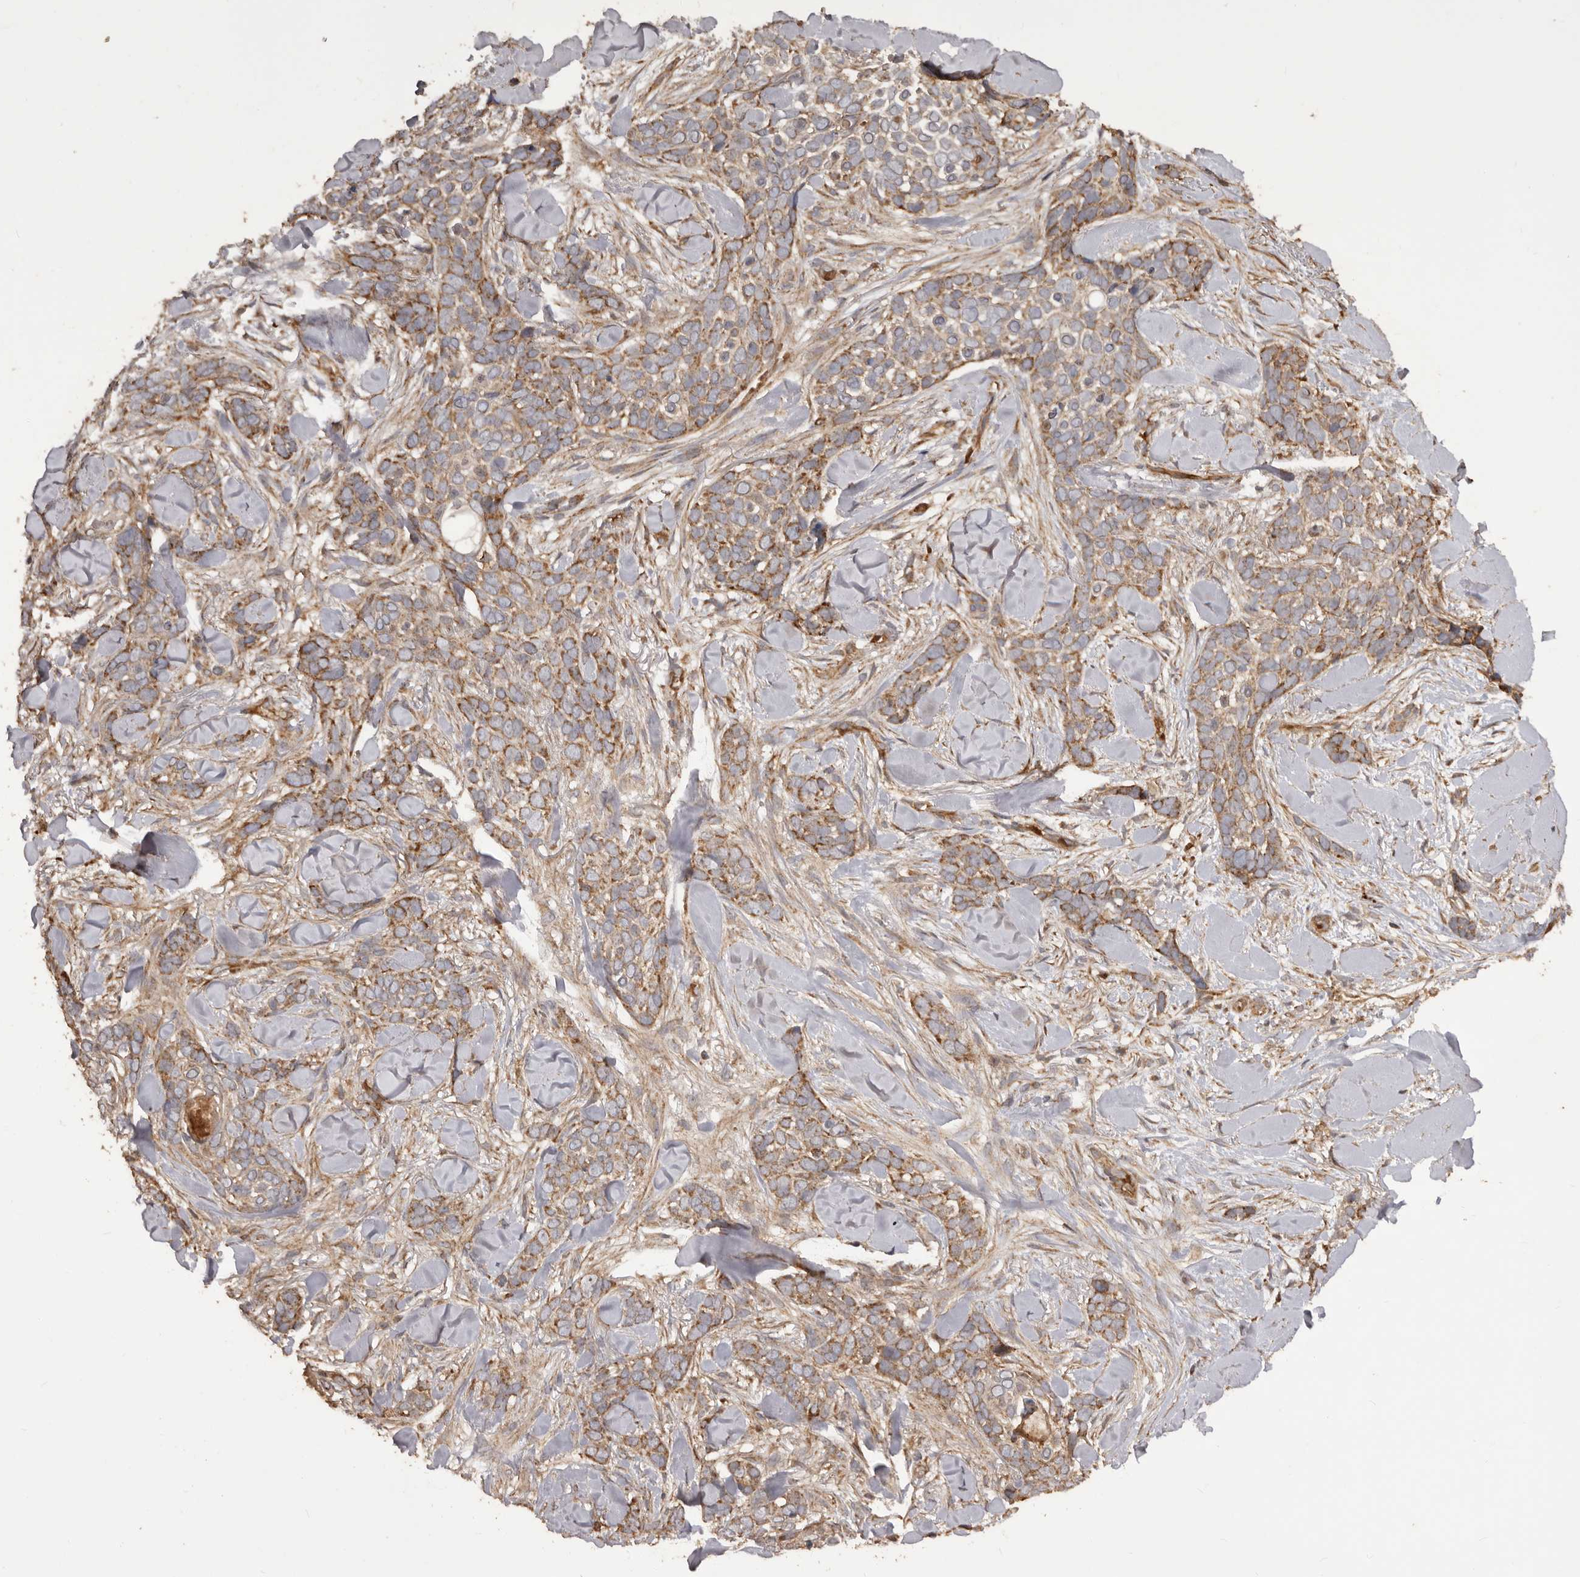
{"staining": {"intensity": "moderate", "quantity": ">75%", "location": "cytoplasmic/membranous"}, "tissue": "skin cancer", "cell_type": "Tumor cells", "image_type": "cancer", "snomed": [{"axis": "morphology", "description": "Basal cell carcinoma"}, {"axis": "topography", "description": "Skin"}], "caption": "The photomicrograph reveals immunohistochemical staining of basal cell carcinoma (skin). There is moderate cytoplasmic/membranous expression is present in approximately >75% of tumor cells. (DAB (3,3'-diaminobenzidine) = brown stain, brightfield microscopy at high magnification).", "gene": "QRSL1", "patient": {"sex": "female", "age": 82}}